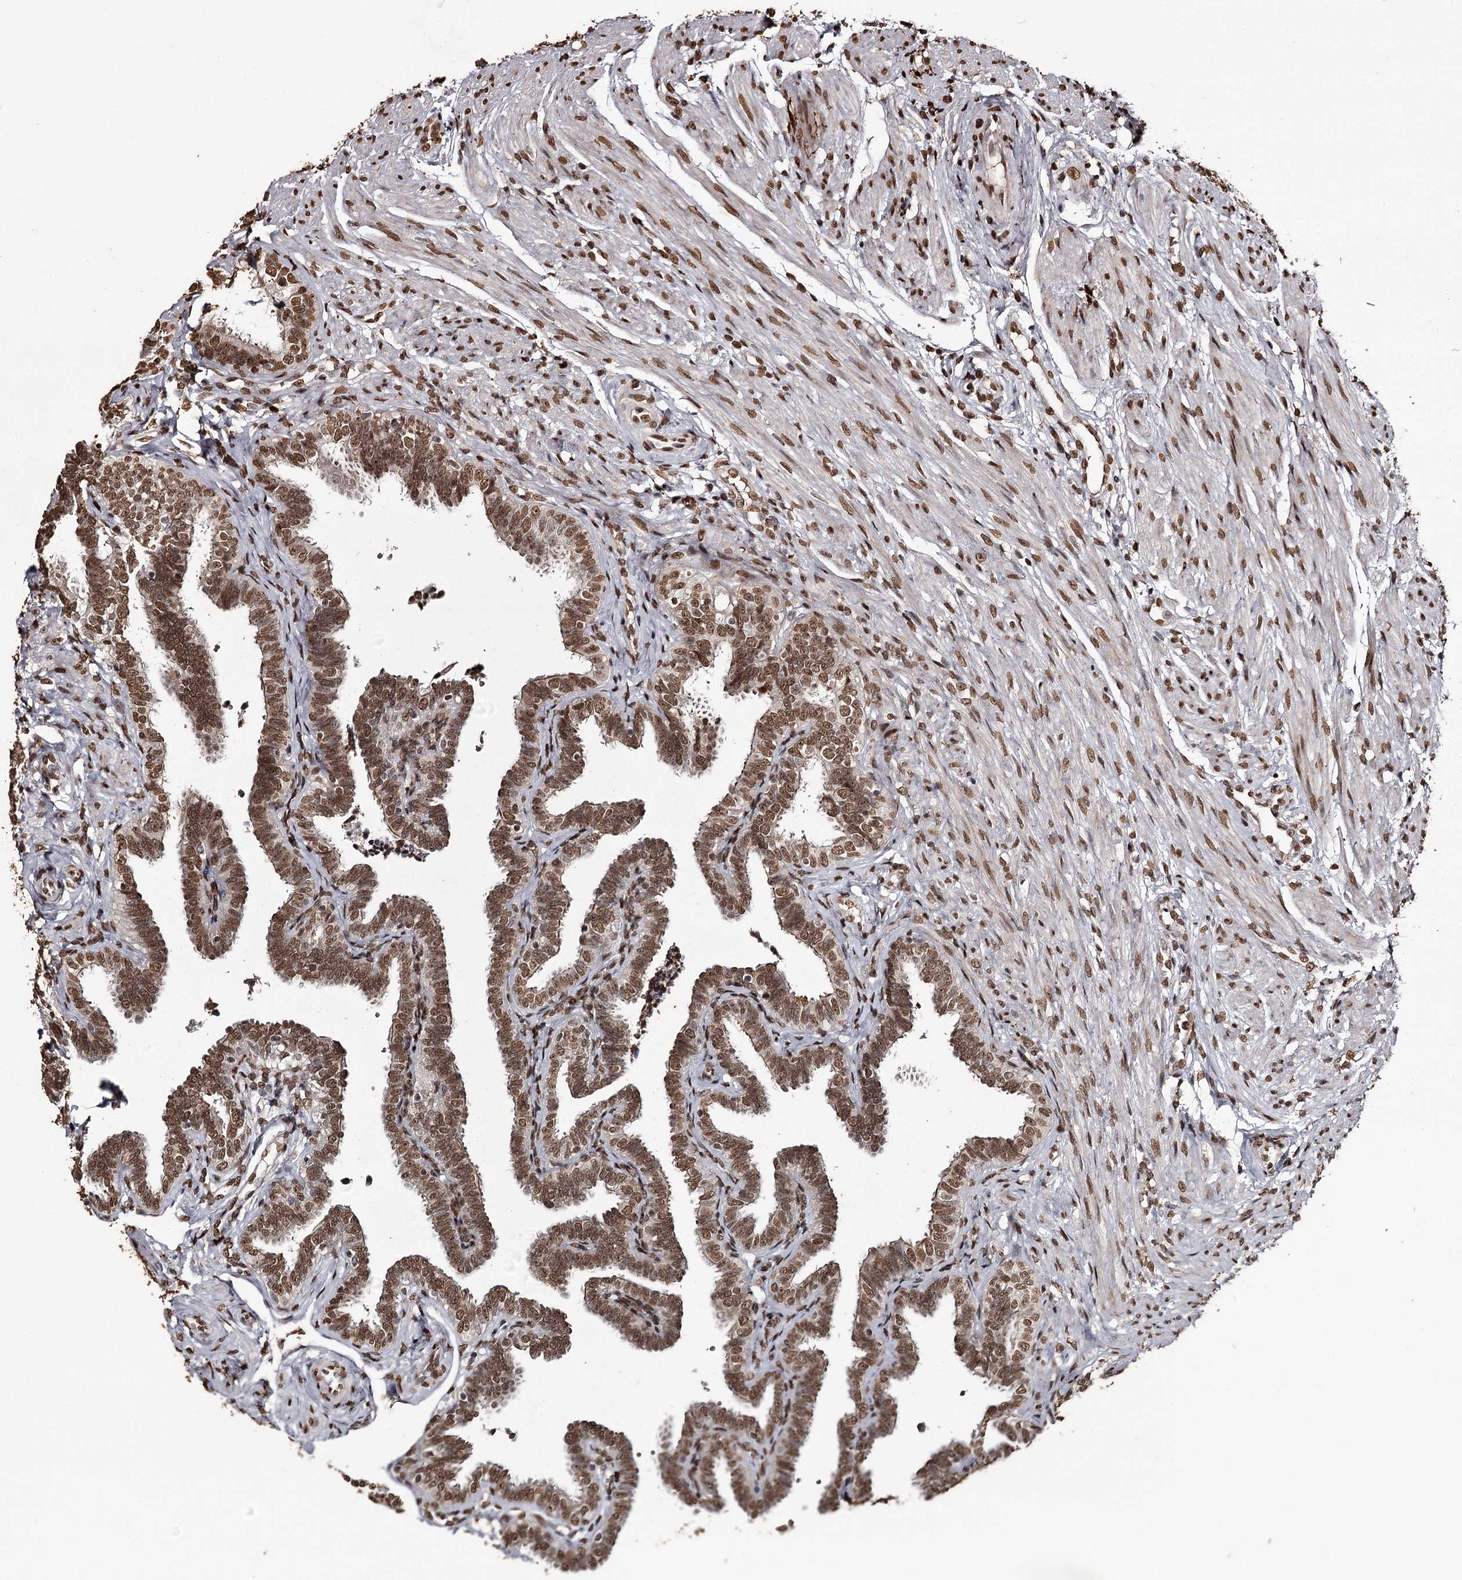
{"staining": {"intensity": "strong", "quantity": ">75%", "location": "cytoplasmic/membranous,nuclear"}, "tissue": "fallopian tube", "cell_type": "Glandular cells", "image_type": "normal", "snomed": [{"axis": "morphology", "description": "Normal tissue, NOS"}, {"axis": "topography", "description": "Fallopian tube"}], "caption": "Brown immunohistochemical staining in benign human fallopian tube exhibits strong cytoplasmic/membranous,nuclear positivity in about >75% of glandular cells. The staining was performed using DAB (3,3'-diaminobenzidine), with brown indicating positive protein expression. Nuclei are stained blue with hematoxylin.", "gene": "THYN1", "patient": {"sex": "female", "age": 39}}